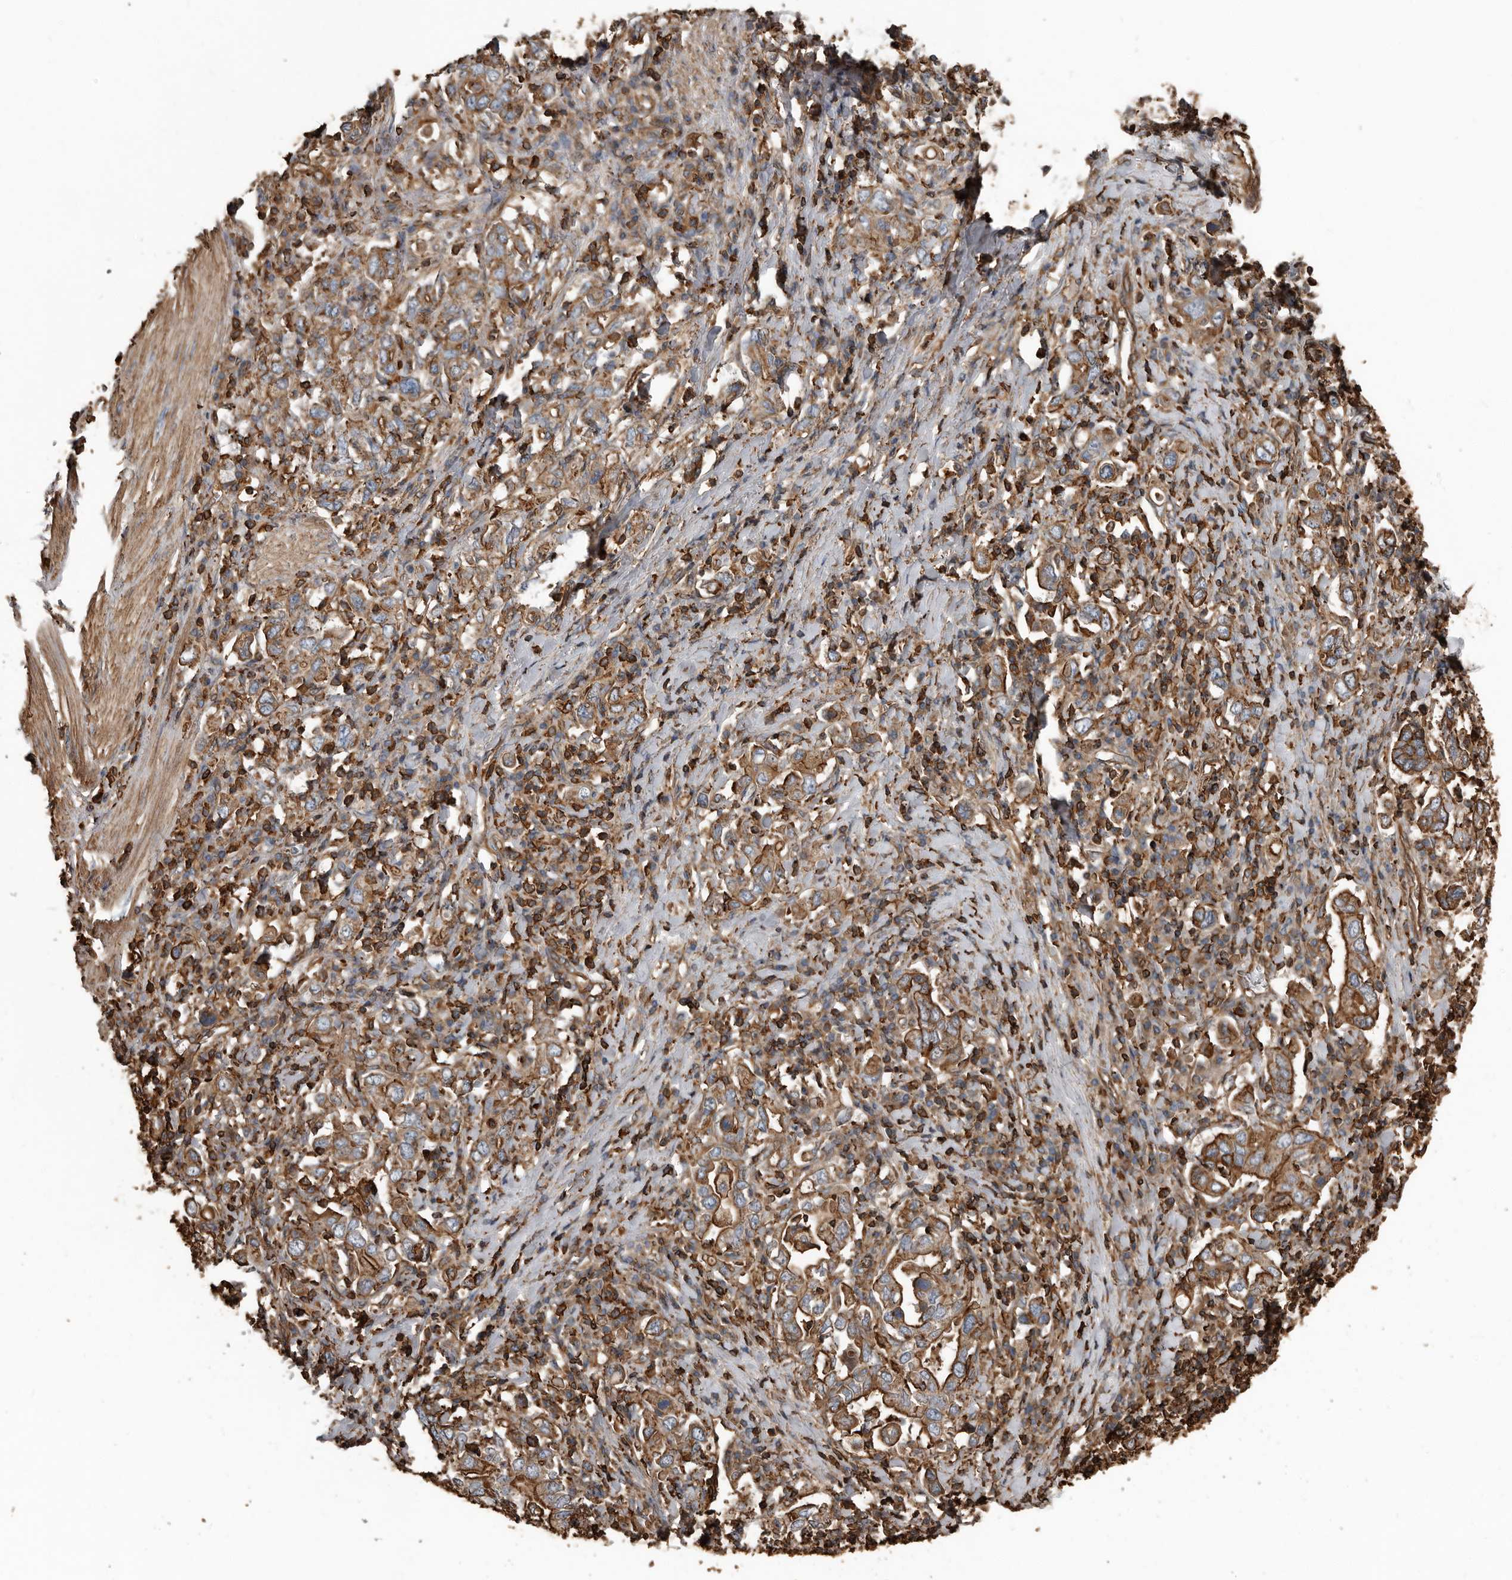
{"staining": {"intensity": "moderate", "quantity": ">75%", "location": "cytoplasmic/membranous"}, "tissue": "stomach cancer", "cell_type": "Tumor cells", "image_type": "cancer", "snomed": [{"axis": "morphology", "description": "Adenocarcinoma, NOS"}, {"axis": "topography", "description": "Stomach, upper"}], "caption": "Tumor cells exhibit moderate cytoplasmic/membranous positivity in about >75% of cells in stomach adenocarcinoma.", "gene": "DENND6B", "patient": {"sex": "male", "age": 62}}